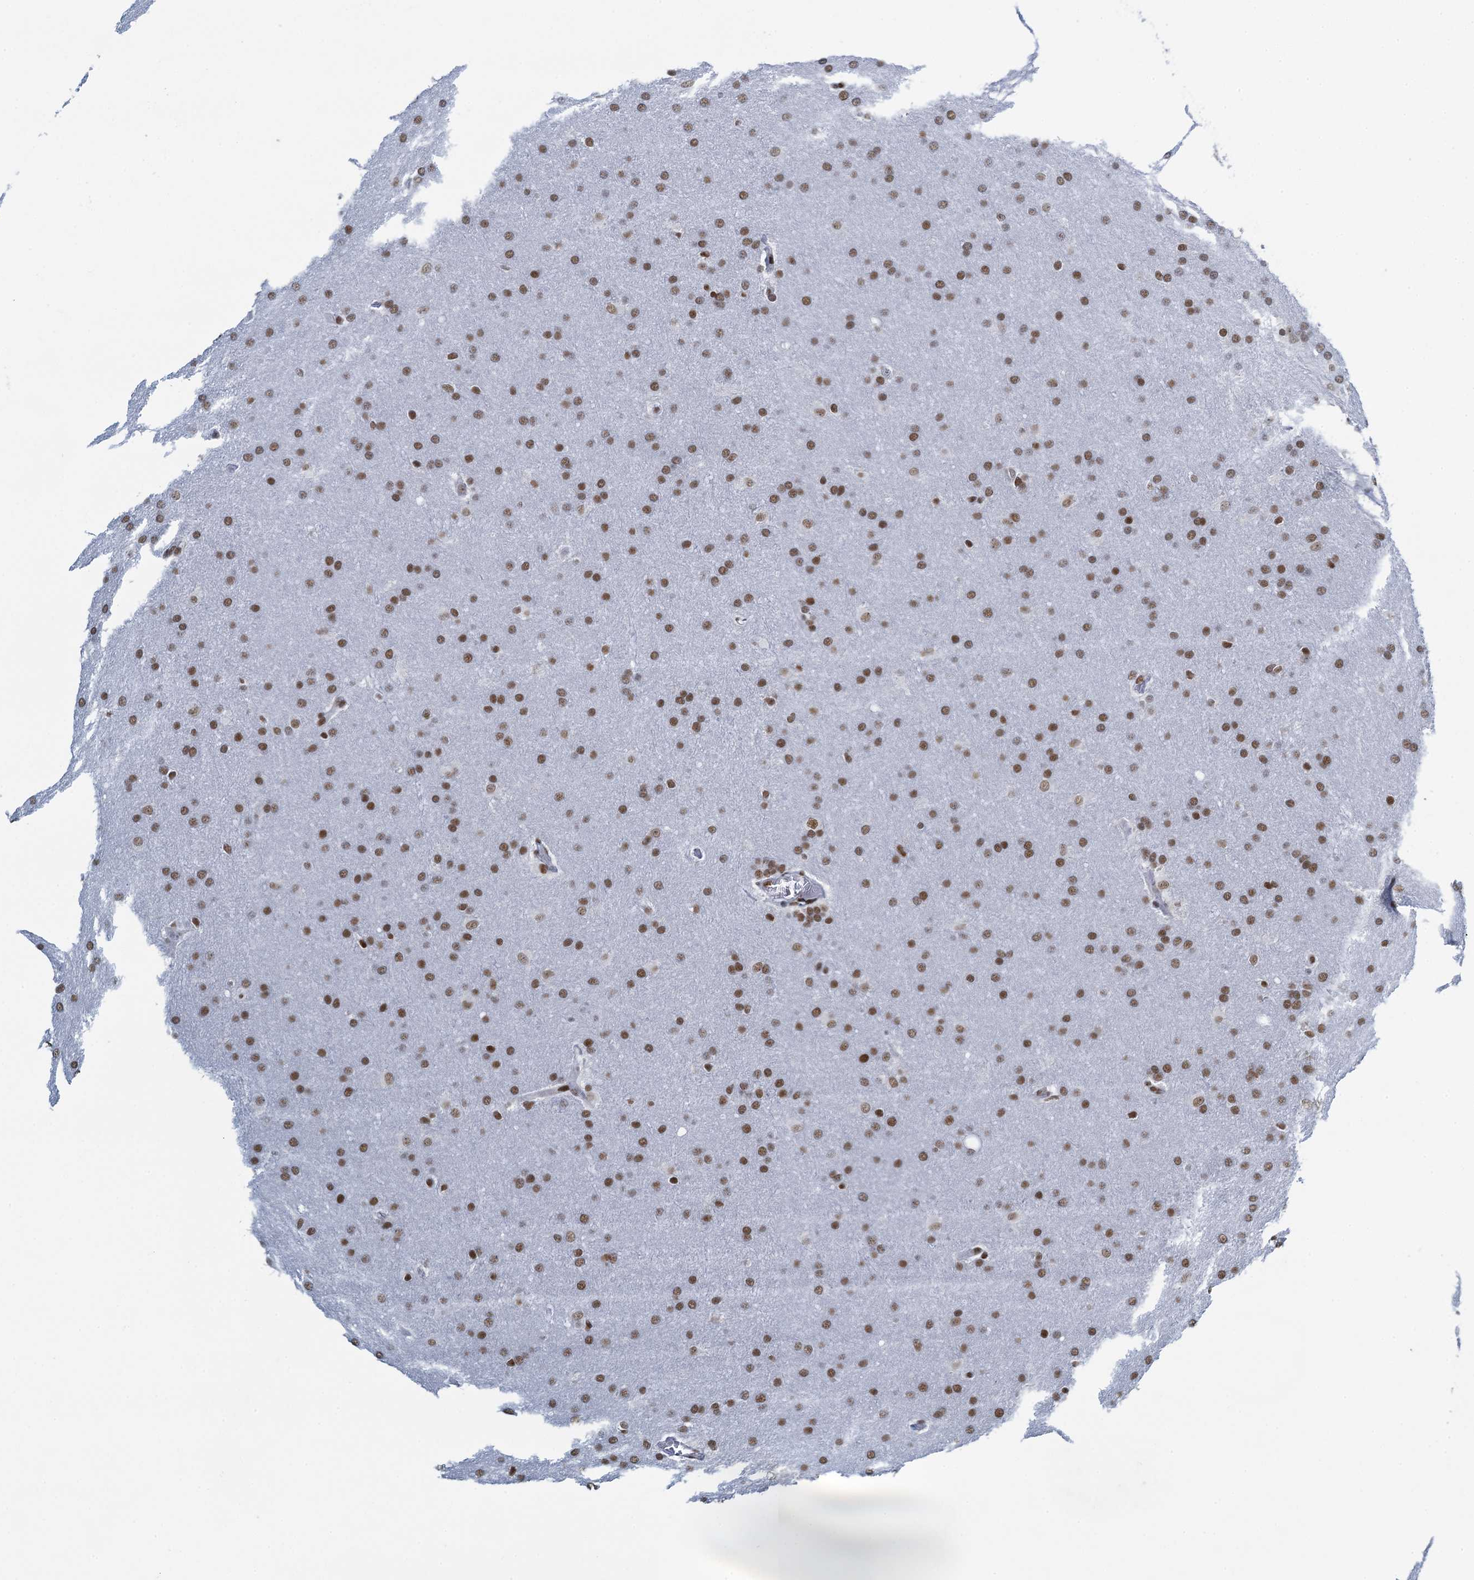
{"staining": {"intensity": "moderate", "quantity": ">75%", "location": "nuclear"}, "tissue": "glioma", "cell_type": "Tumor cells", "image_type": "cancer", "snomed": [{"axis": "morphology", "description": "Glioma, malignant, Low grade"}, {"axis": "topography", "description": "Brain"}], "caption": "An IHC photomicrograph of neoplastic tissue is shown. Protein staining in brown highlights moderate nuclear positivity in malignant low-grade glioma within tumor cells. (Brightfield microscopy of DAB IHC at high magnification).", "gene": "HNRNPUL2", "patient": {"sex": "female", "age": 32}}